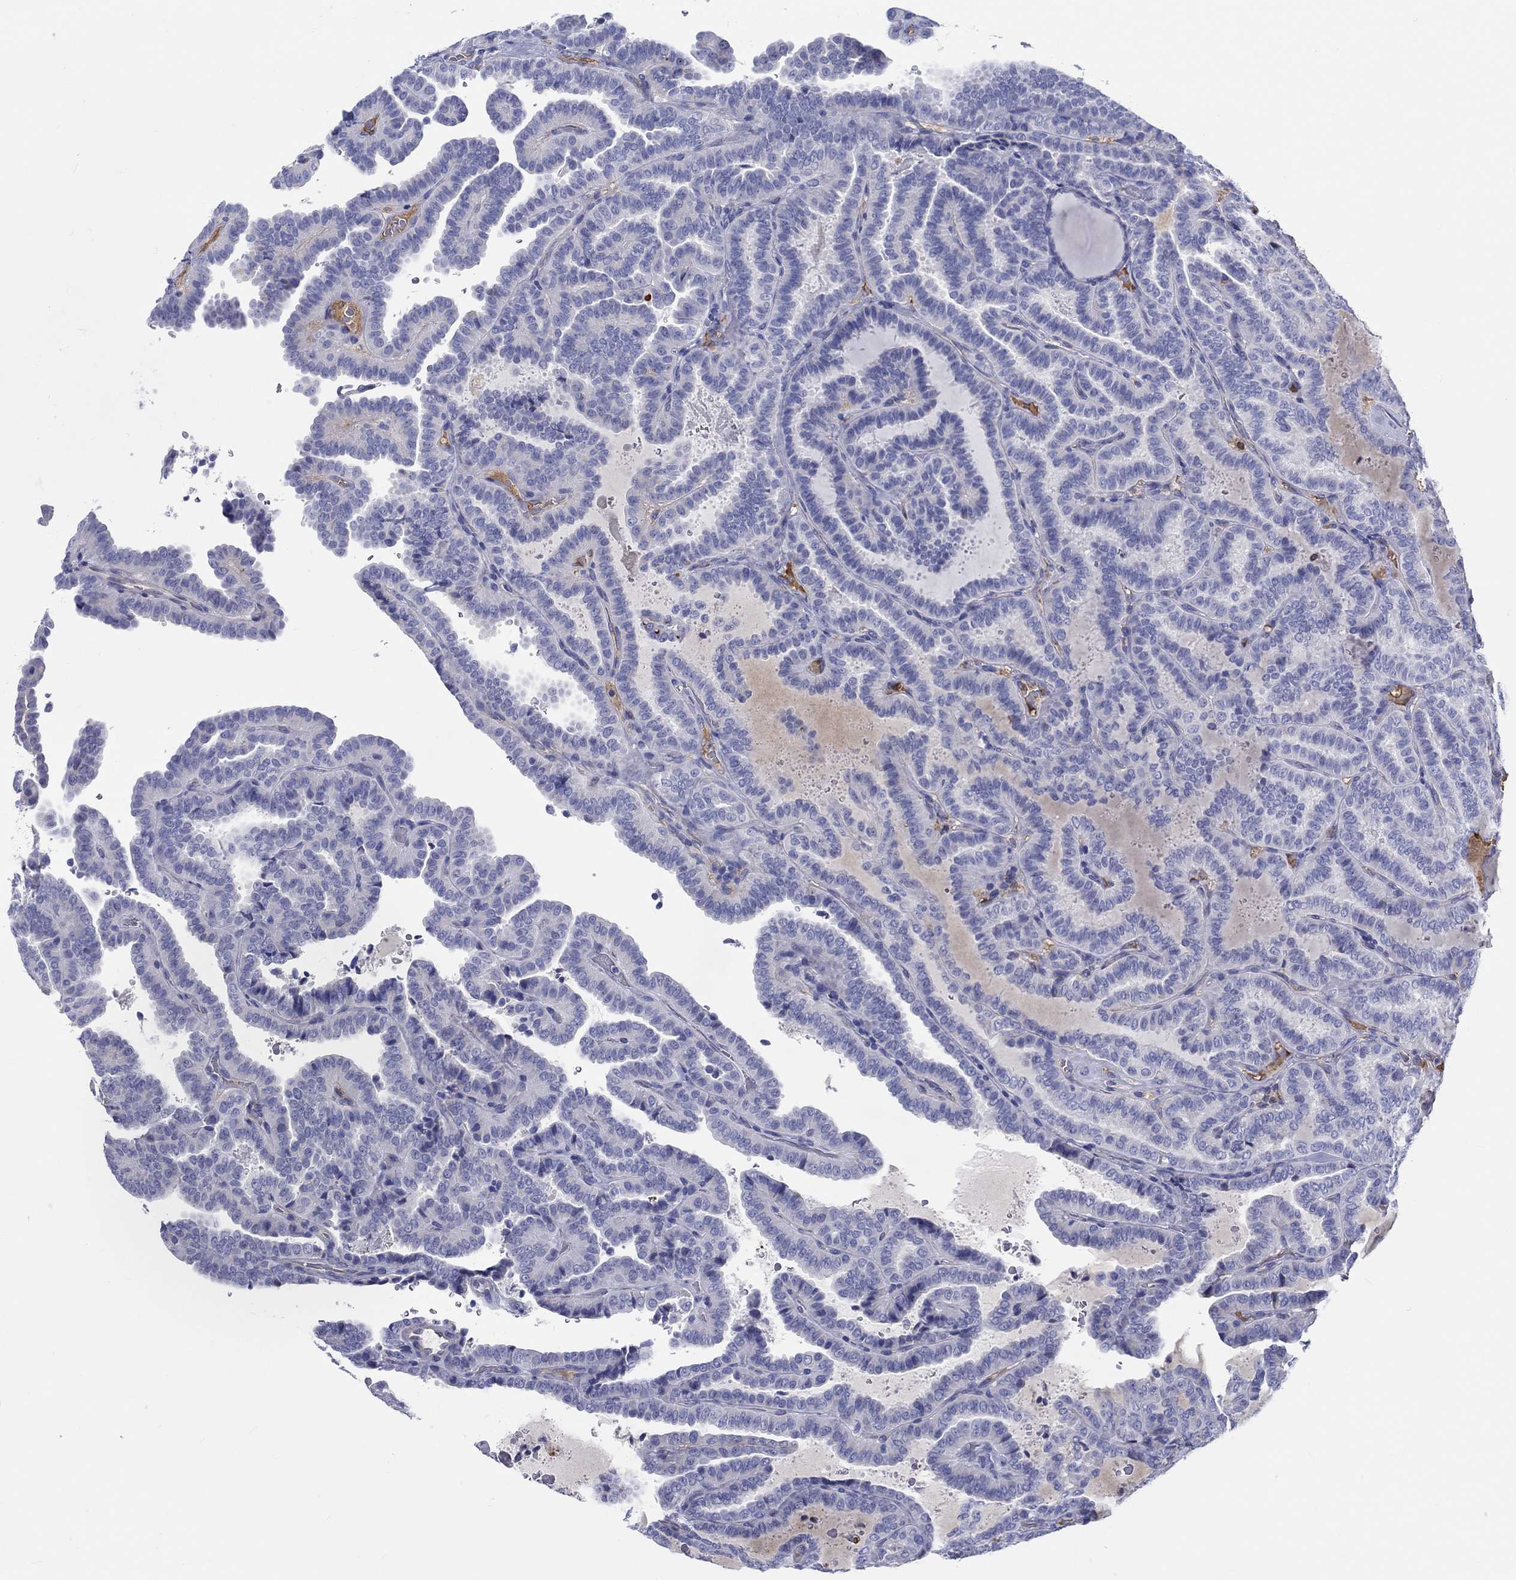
{"staining": {"intensity": "negative", "quantity": "none", "location": "none"}, "tissue": "thyroid cancer", "cell_type": "Tumor cells", "image_type": "cancer", "snomed": [{"axis": "morphology", "description": "Papillary adenocarcinoma, NOS"}, {"axis": "topography", "description": "Thyroid gland"}], "caption": "The IHC micrograph has no significant positivity in tumor cells of thyroid papillary adenocarcinoma tissue.", "gene": "CDY2B", "patient": {"sex": "female", "age": 39}}